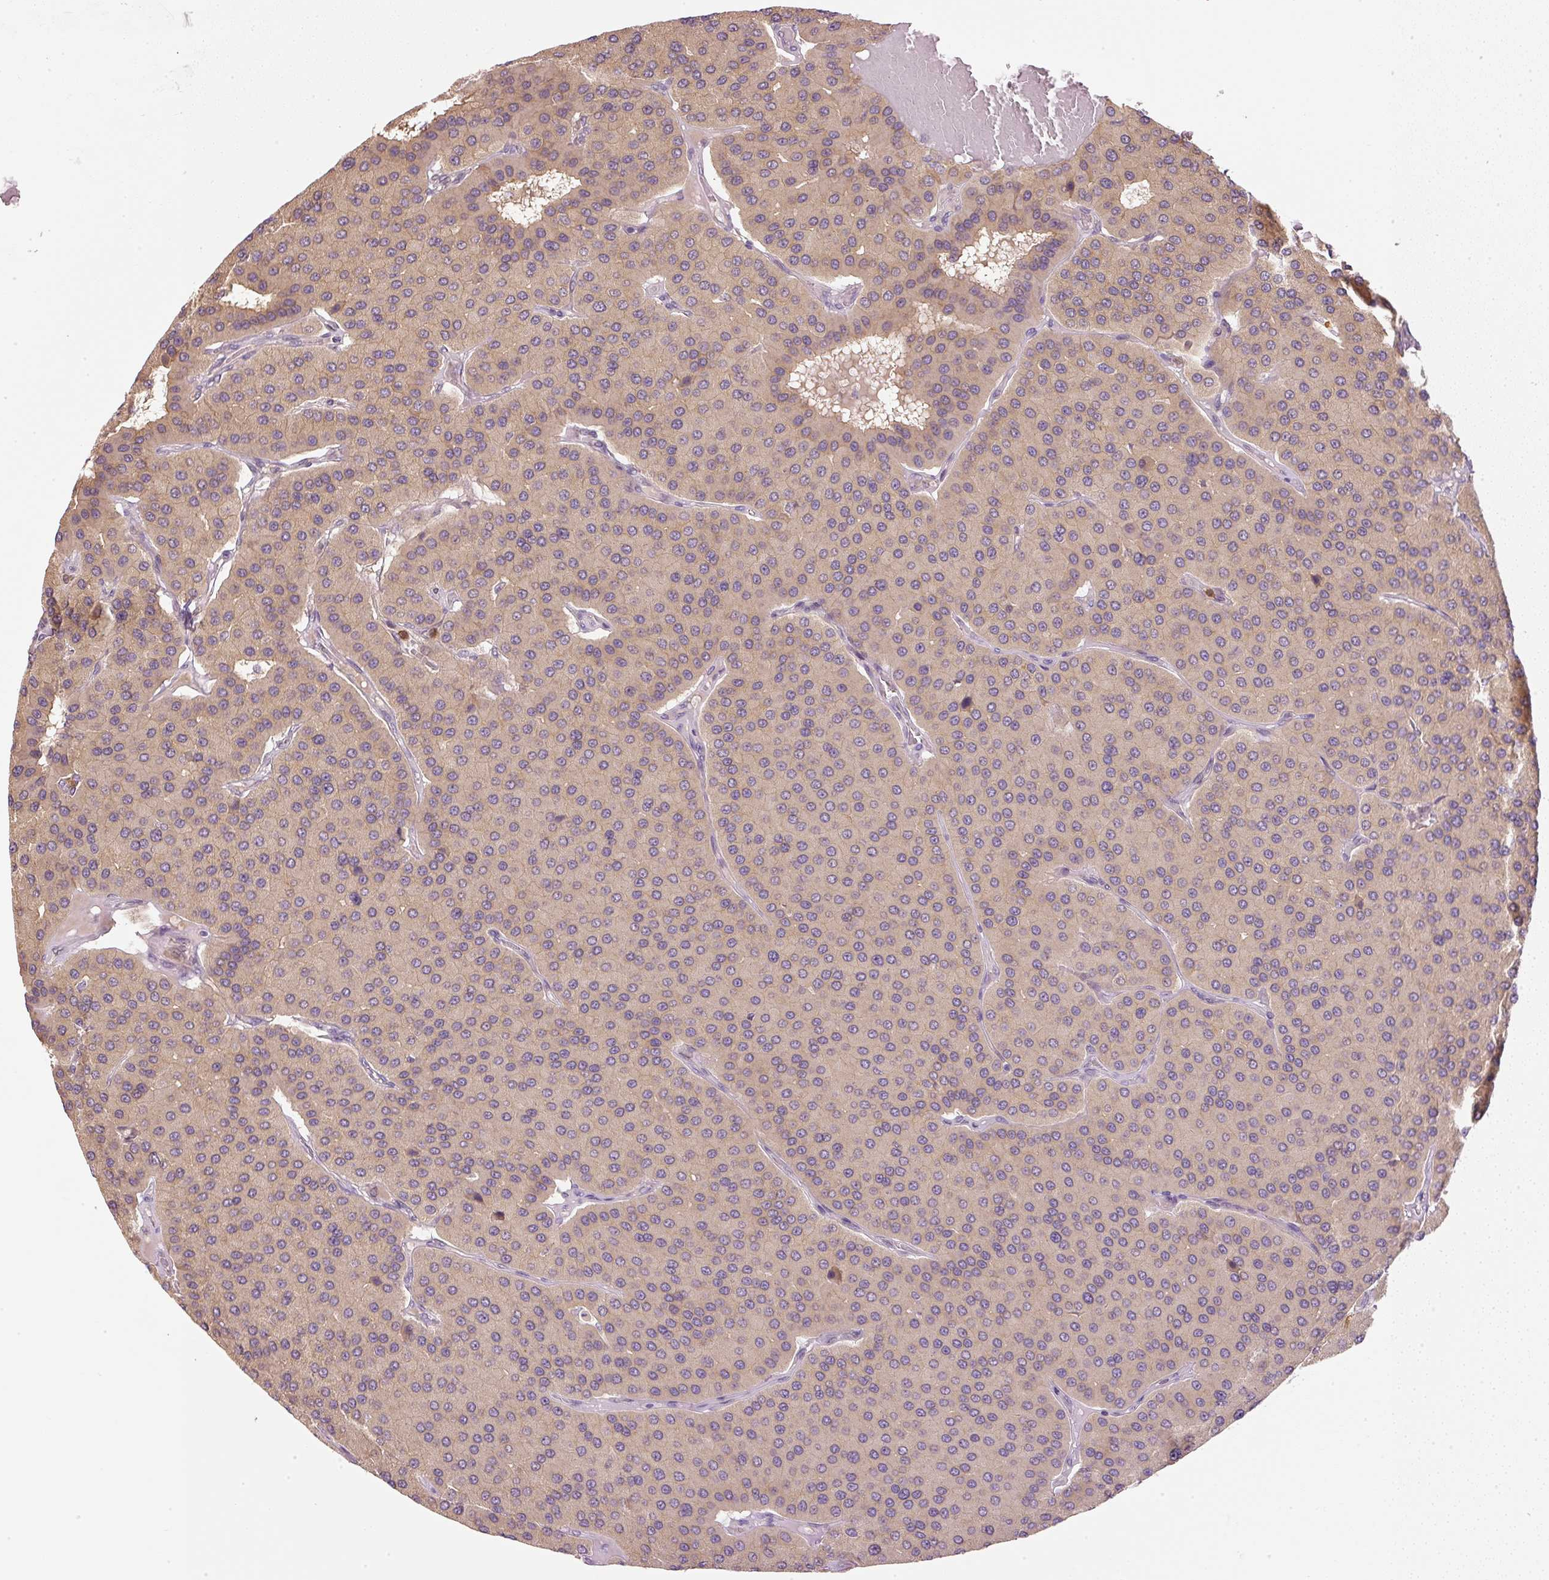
{"staining": {"intensity": "weak", "quantity": ">75%", "location": "cytoplasmic/membranous"}, "tissue": "parathyroid gland", "cell_type": "Glandular cells", "image_type": "normal", "snomed": [{"axis": "morphology", "description": "Normal tissue, NOS"}, {"axis": "morphology", "description": "Adenoma, NOS"}, {"axis": "topography", "description": "Parathyroid gland"}], "caption": "Human parathyroid gland stained for a protein (brown) reveals weak cytoplasmic/membranous positive staining in approximately >75% of glandular cells.", "gene": "CTTNBP2", "patient": {"sex": "female", "age": 86}}